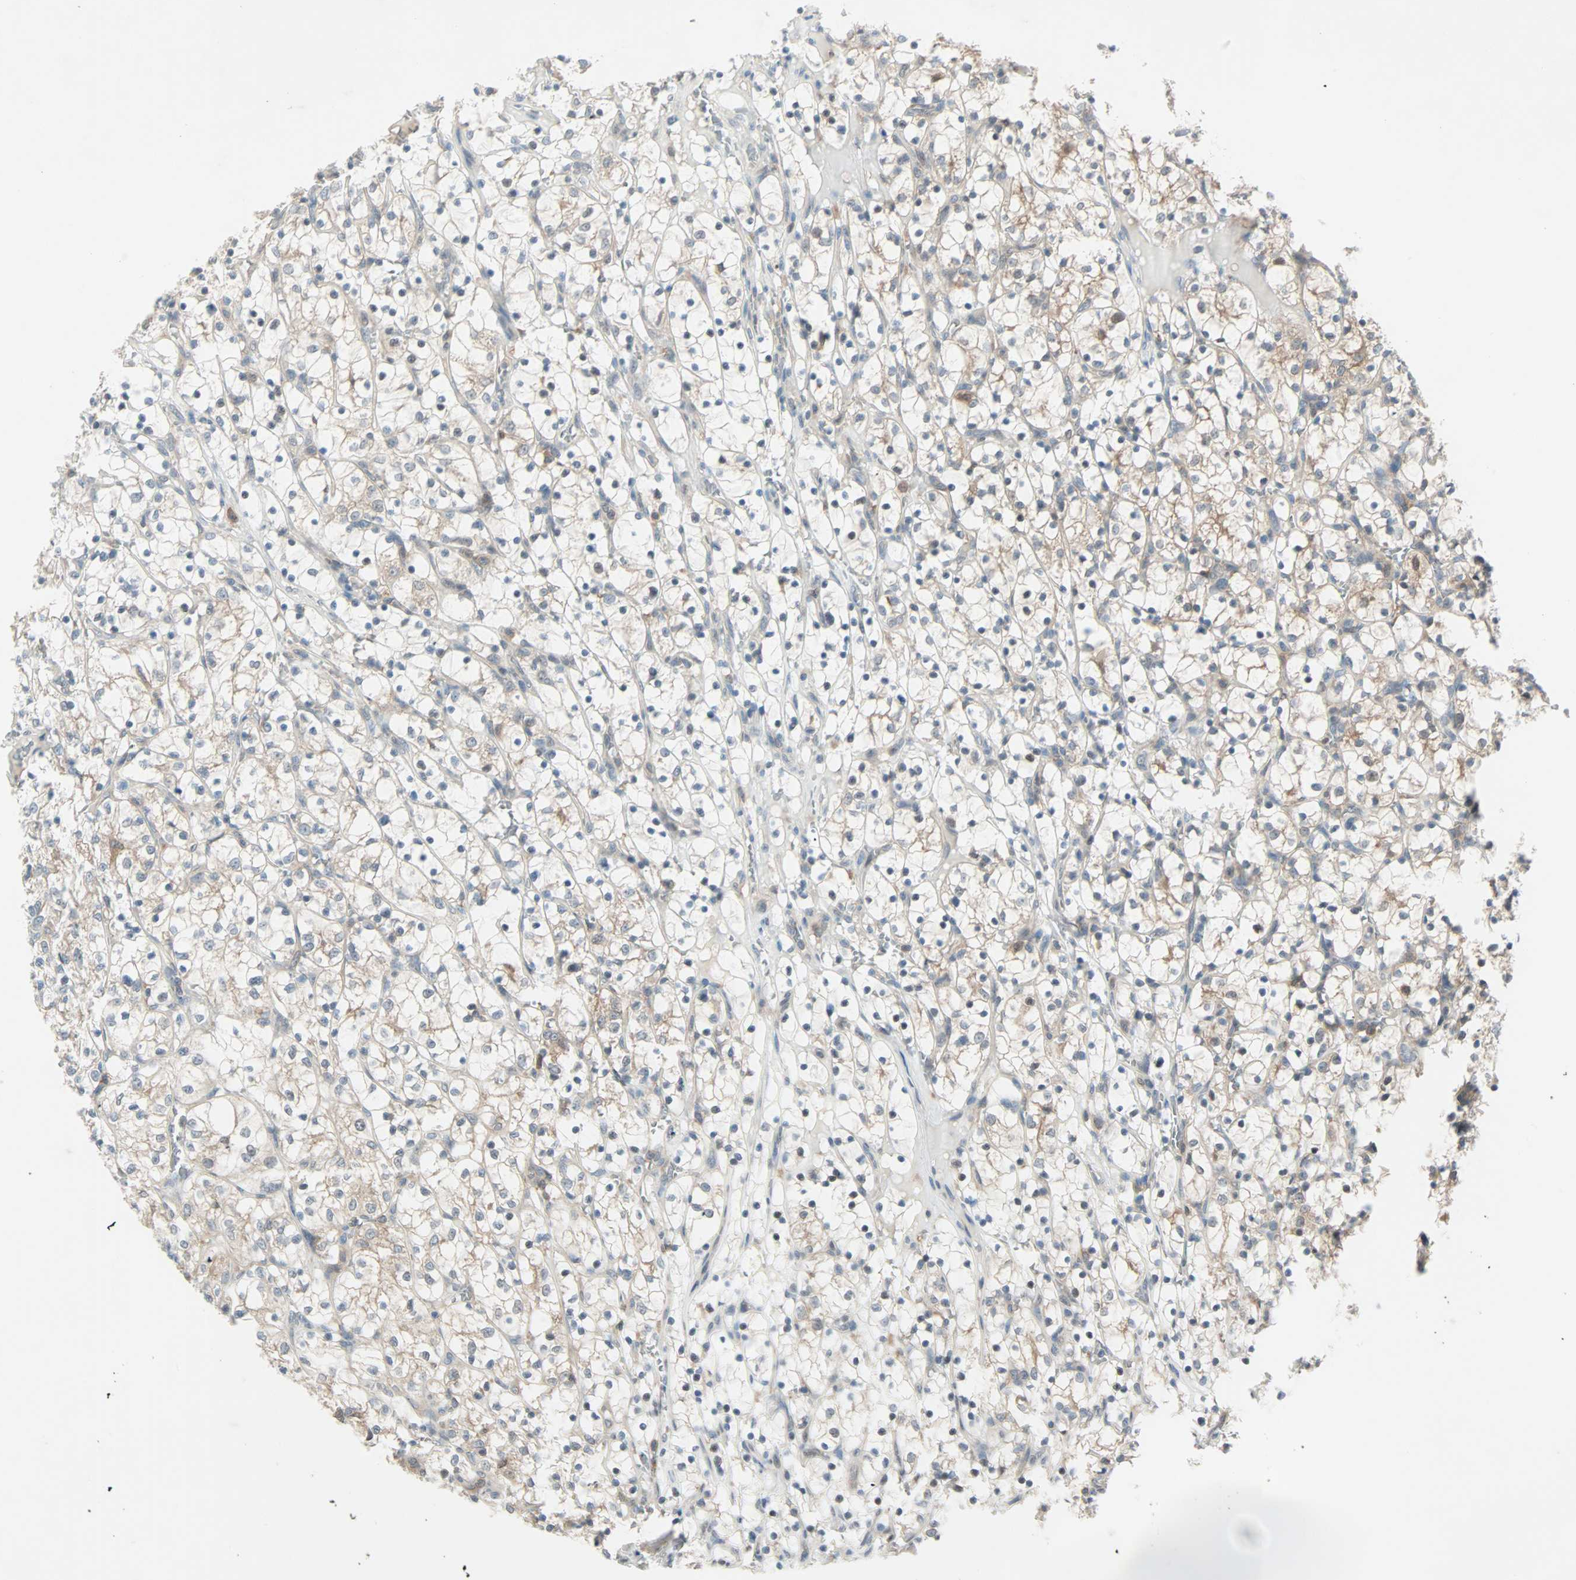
{"staining": {"intensity": "weak", "quantity": "<25%", "location": "cytoplasmic/membranous"}, "tissue": "renal cancer", "cell_type": "Tumor cells", "image_type": "cancer", "snomed": [{"axis": "morphology", "description": "Adenocarcinoma, NOS"}, {"axis": "topography", "description": "Kidney"}], "caption": "The micrograph reveals no significant staining in tumor cells of renal adenocarcinoma. Brightfield microscopy of immunohistochemistry stained with DAB (3,3'-diaminobenzidine) (brown) and hematoxylin (blue), captured at high magnification.", "gene": "SMIM8", "patient": {"sex": "female", "age": 69}}